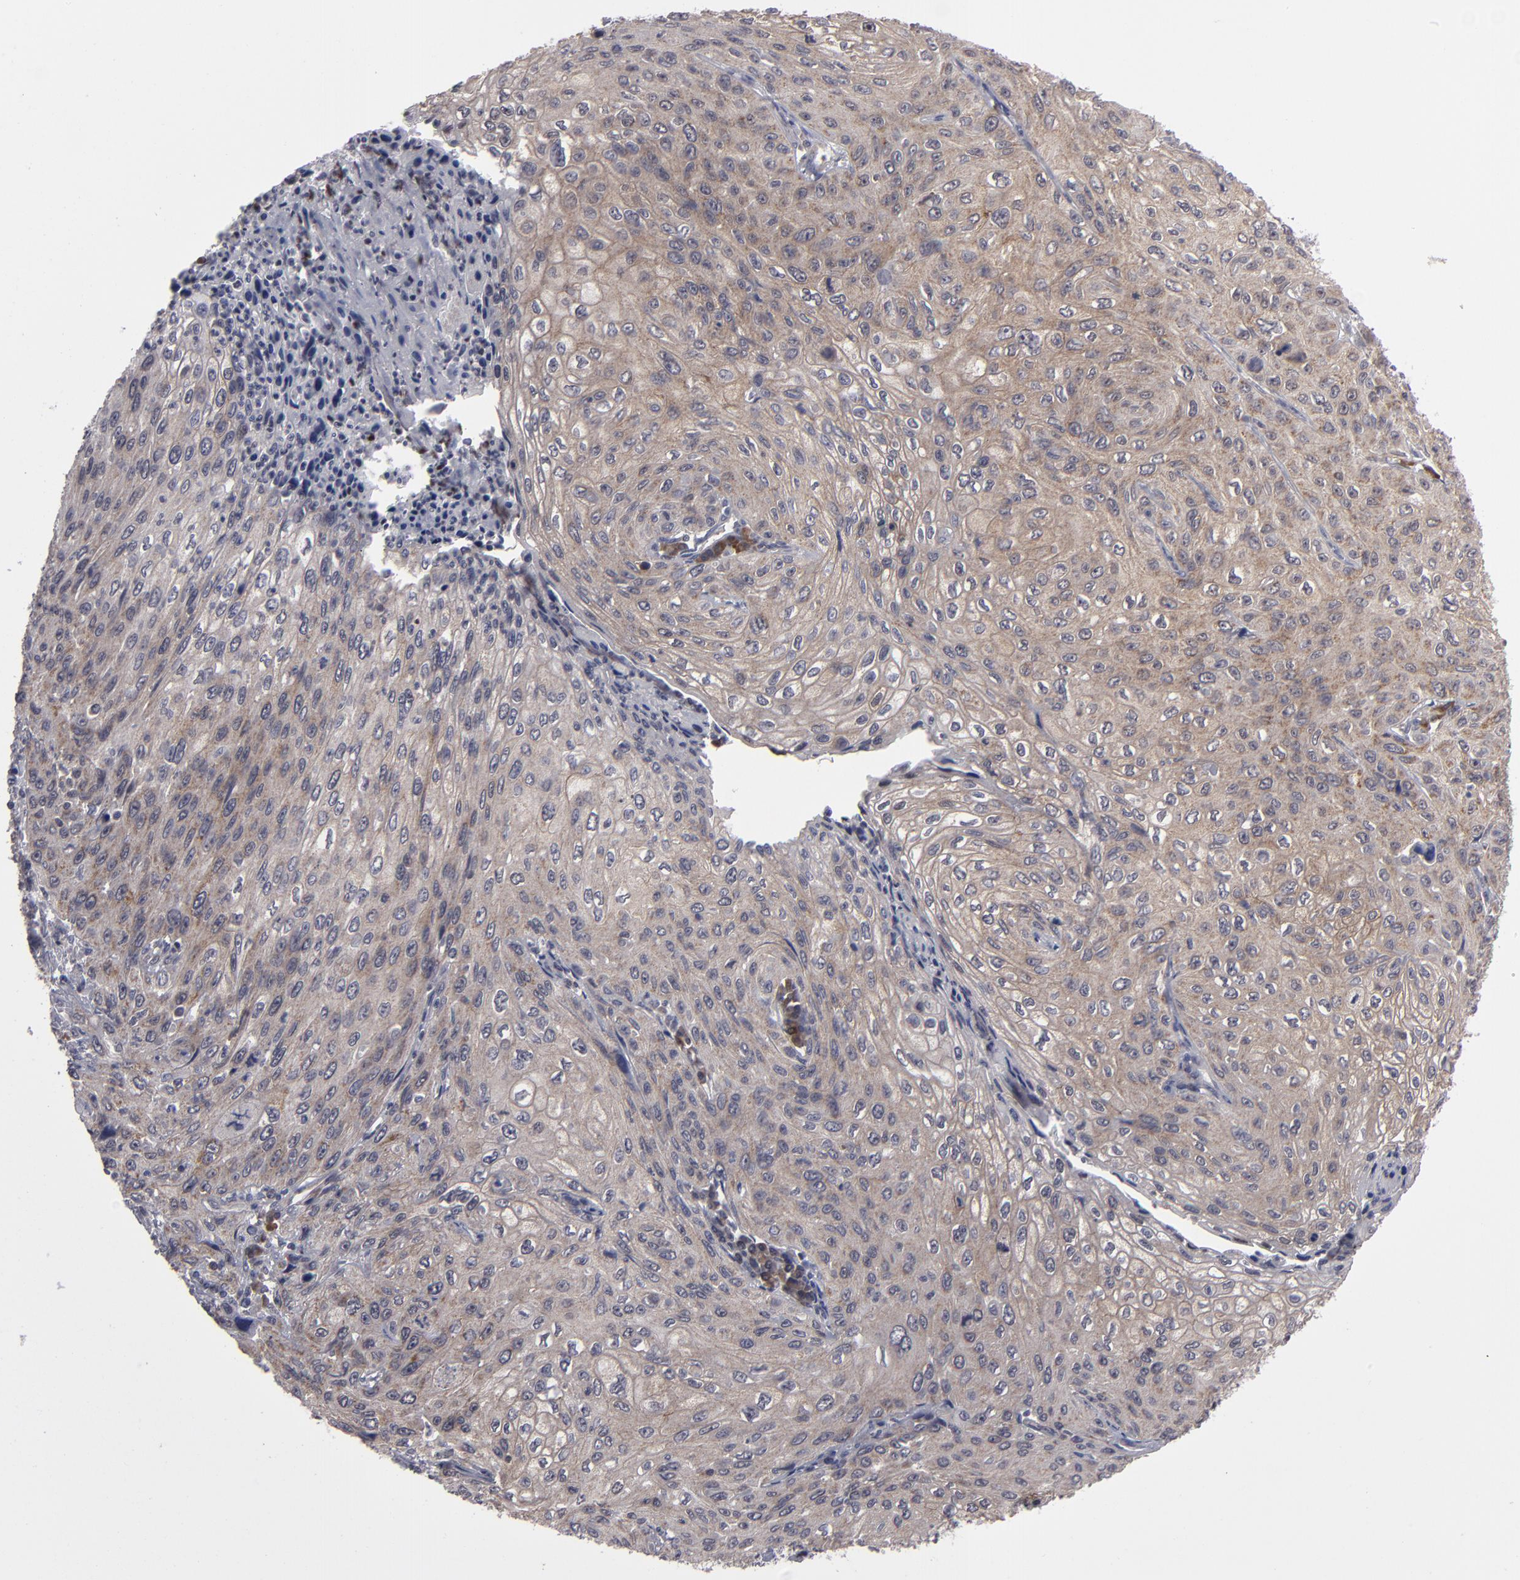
{"staining": {"intensity": "weak", "quantity": ">75%", "location": "cytoplasmic/membranous"}, "tissue": "cervical cancer", "cell_type": "Tumor cells", "image_type": "cancer", "snomed": [{"axis": "morphology", "description": "Squamous cell carcinoma, NOS"}, {"axis": "topography", "description": "Cervix"}], "caption": "A micrograph of human squamous cell carcinoma (cervical) stained for a protein reveals weak cytoplasmic/membranous brown staining in tumor cells.", "gene": "GLCCI1", "patient": {"sex": "female", "age": 32}}